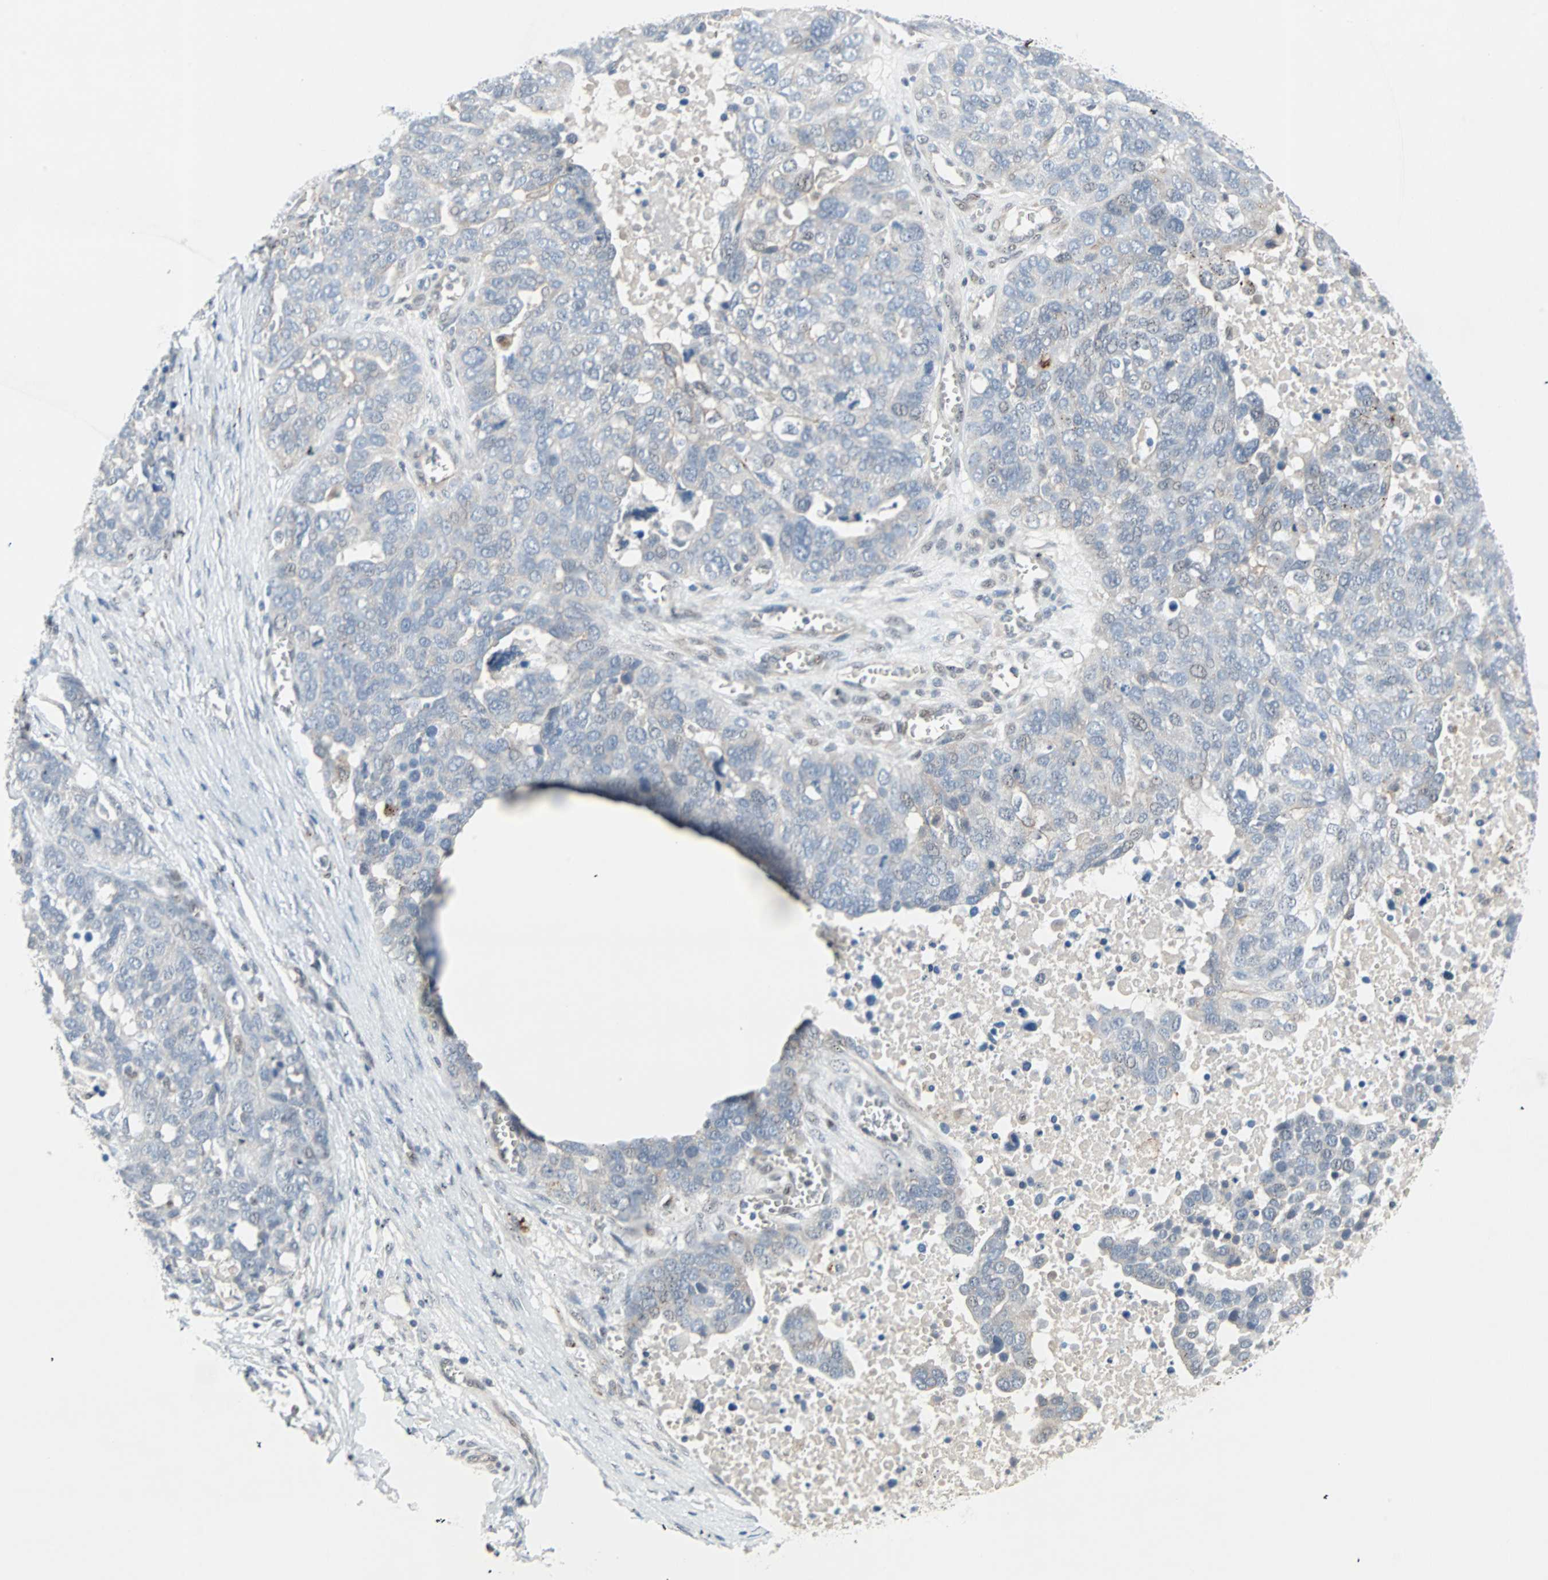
{"staining": {"intensity": "negative", "quantity": "none", "location": "none"}, "tissue": "ovarian cancer", "cell_type": "Tumor cells", "image_type": "cancer", "snomed": [{"axis": "morphology", "description": "Cystadenocarcinoma, serous, NOS"}, {"axis": "topography", "description": "Ovary"}], "caption": "Tumor cells are negative for brown protein staining in ovarian serous cystadenocarcinoma.", "gene": "CAND2", "patient": {"sex": "female", "age": 44}}